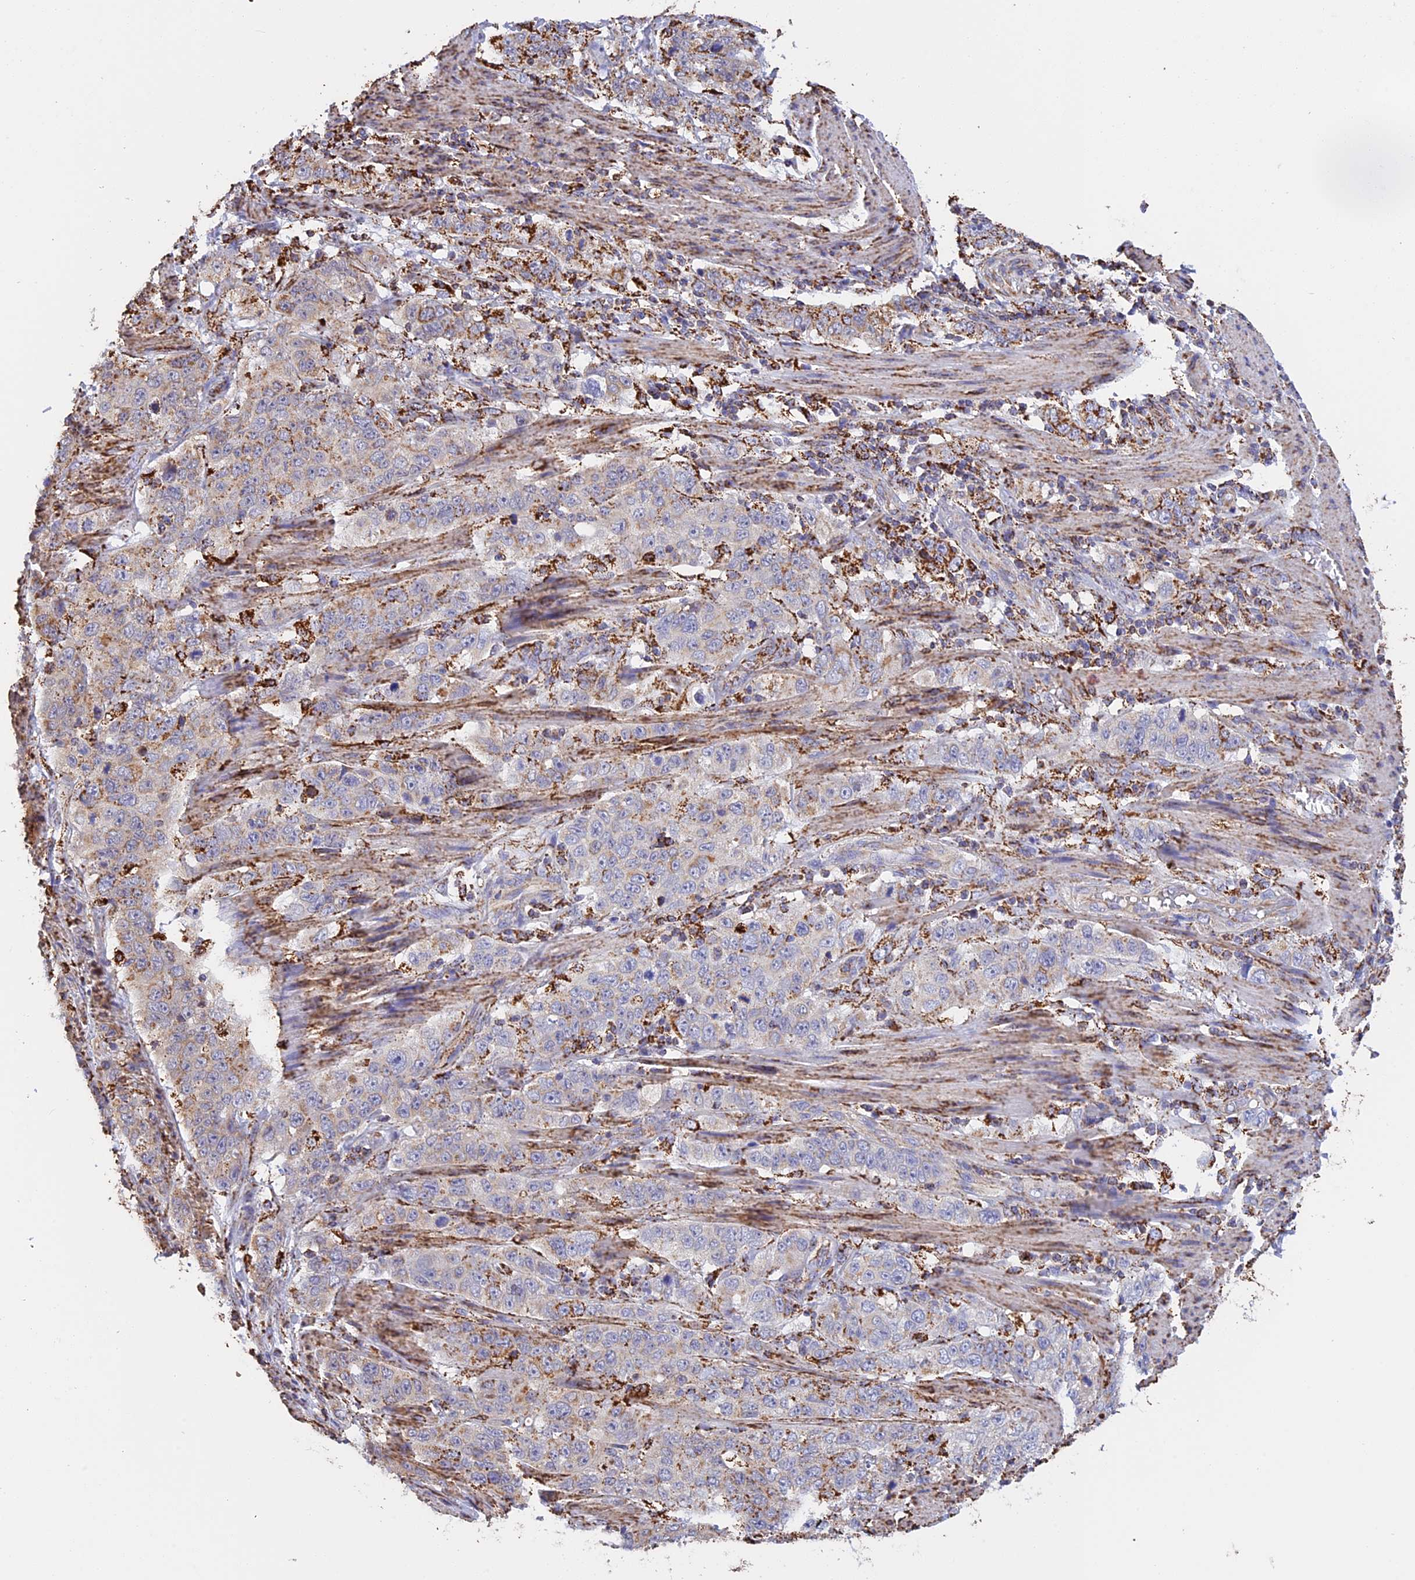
{"staining": {"intensity": "weak", "quantity": "<25%", "location": "cytoplasmic/membranous"}, "tissue": "stomach cancer", "cell_type": "Tumor cells", "image_type": "cancer", "snomed": [{"axis": "morphology", "description": "Adenocarcinoma, NOS"}, {"axis": "topography", "description": "Stomach"}], "caption": "Tumor cells show no significant protein staining in adenocarcinoma (stomach). (IHC, brightfield microscopy, high magnification).", "gene": "KCNG1", "patient": {"sex": "male", "age": 48}}